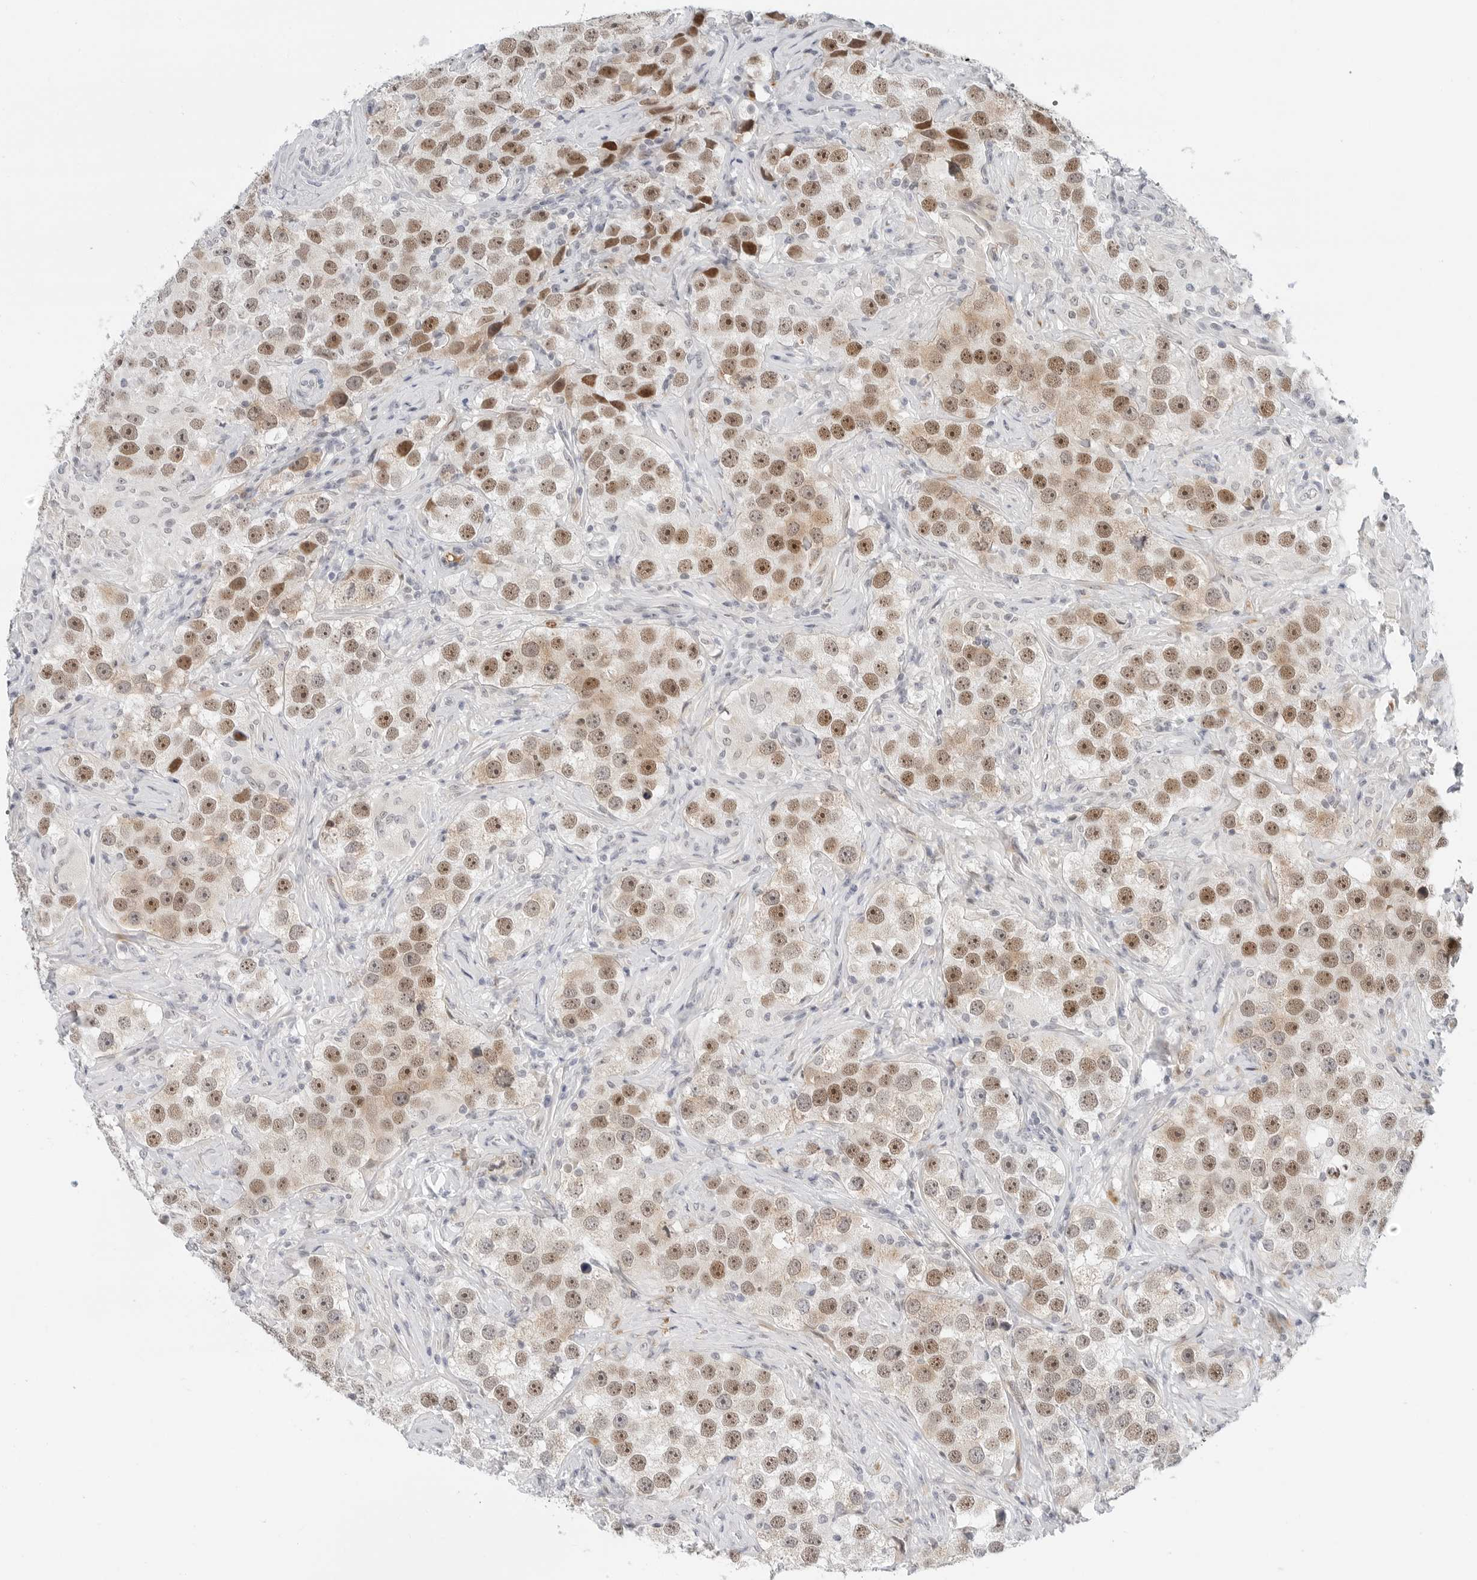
{"staining": {"intensity": "moderate", "quantity": ">75%", "location": "nuclear"}, "tissue": "testis cancer", "cell_type": "Tumor cells", "image_type": "cancer", "snomed": [{"axis": "morphology", "description": "Seminoma, NOS"}, {"axis": "topography", "description": "Testis"}], "caption": "Immunohistochemistry photomicrograph of neoplastic tissue: testis cancer stained using IHC demonstrates medium levels of moderate protein expression localized specifically in the nuclear of tumor cells, appearing as a nuclear brown color.", "gene": "TSEN2", "patient": {"sex": "male", "age": 49}}